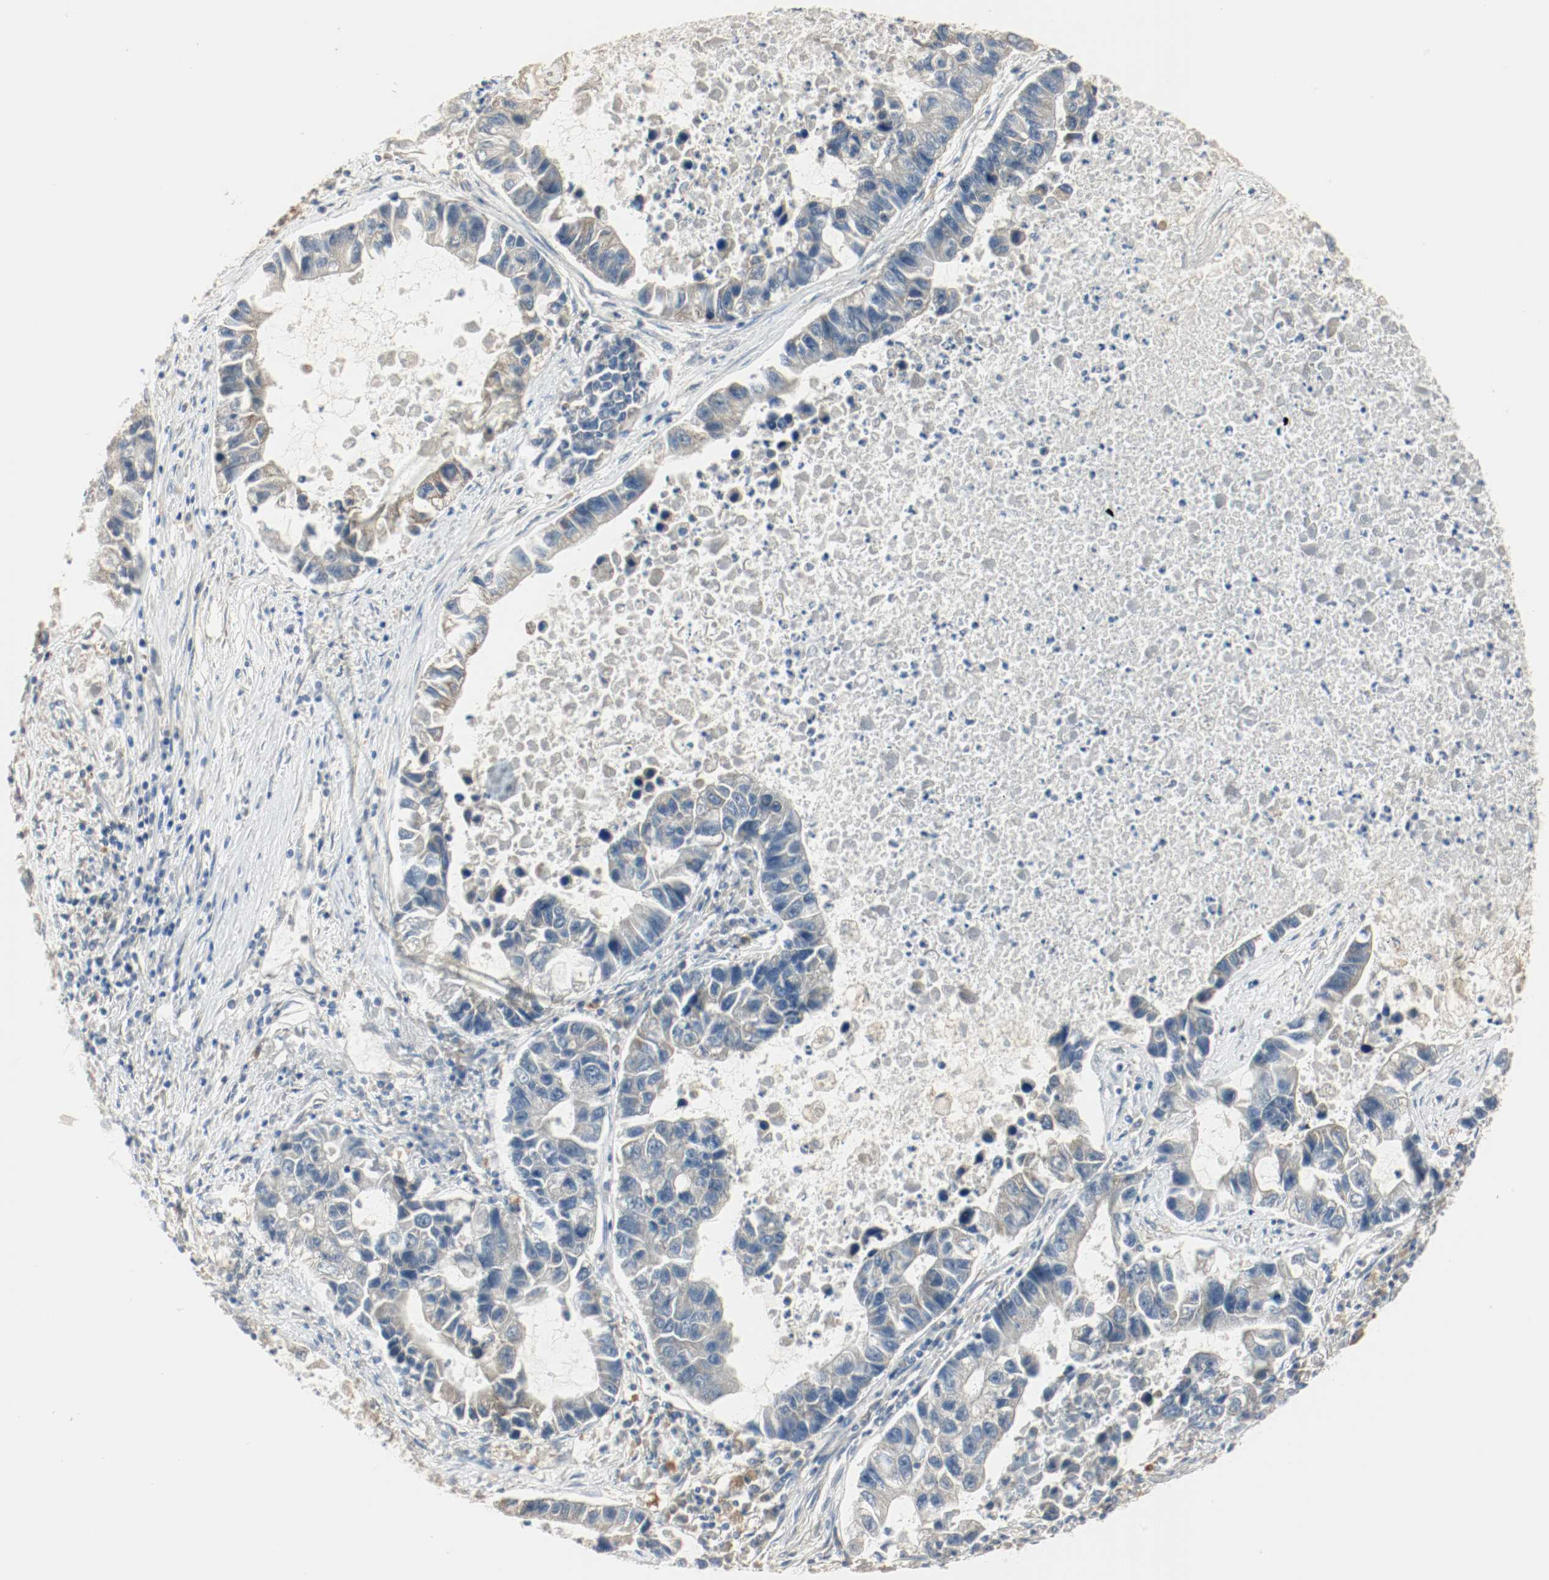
{"staining": {"intensity": "weak", "quantity": "<25%", "location": "cytoplasmic/membranous"}, "tissue": "lung cancer", "cell_type": "Tumor cells", "image_type": "cancer", "snomed": [{"axis": "morphology", "description": "Adenocarcinoma, NOS"}, {"axis": "topography", "description": "Lung"}], "caption": "A micrograph of human adenocarcinoma (lung) is negative for staining in tumor cells.", "gene": "MELTF", "patient": {"sex": "female", "age": 51}}